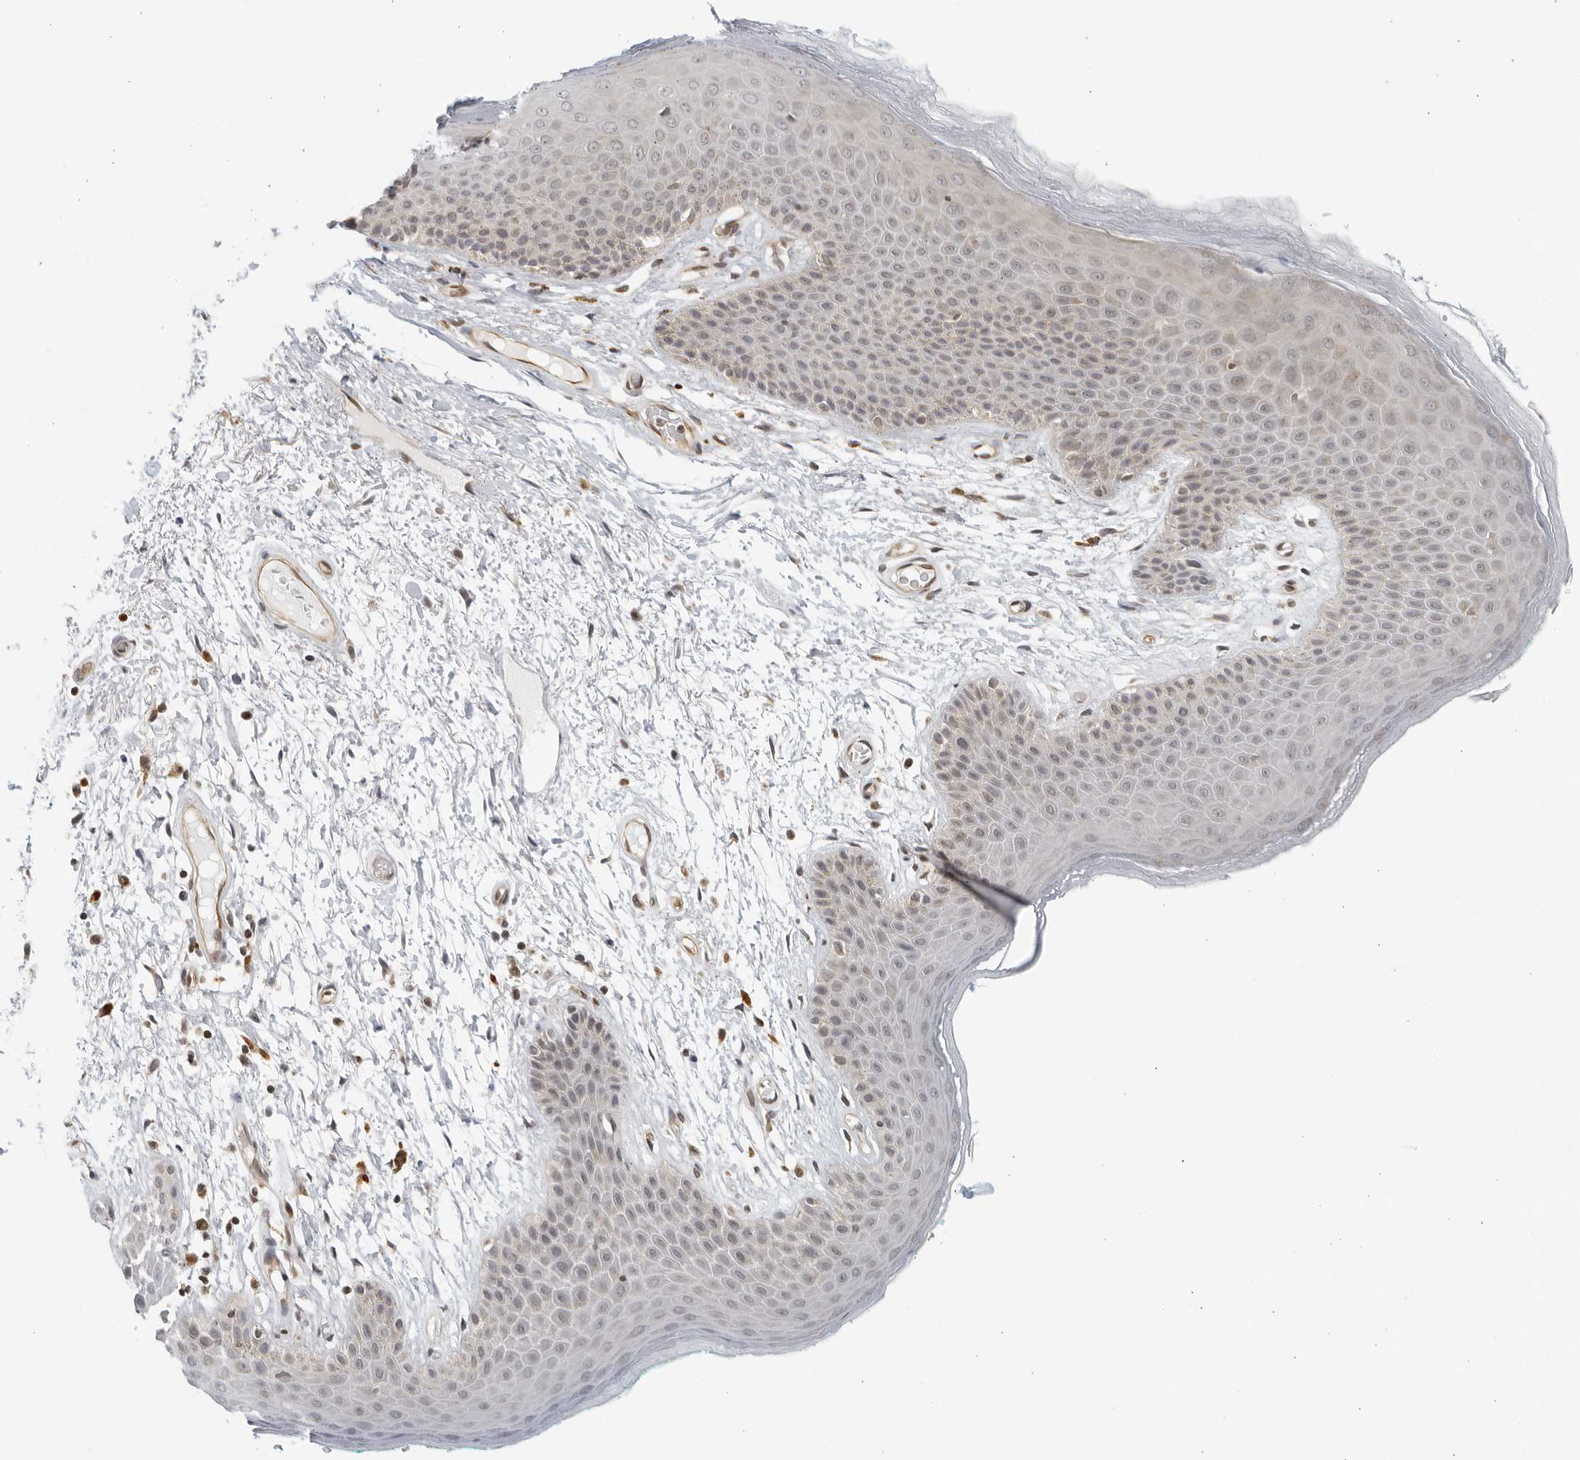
{"staining": {"intensity": "moderate", "quantity": "<25%", "location": "cytoplasmic/membranous"}, "tissue": "skin", "cell_type": "Epidermal cells", "image_type": "normal", "snomed": [{"axis": "morphology", "description": "Normal tissue, NOS"}, {"axis": "topography", "description": "Anal"}], "caption": "Skin stained with a brown dye exhibits moderate cytoplasmic/membranous positive staining in approximately <25% of epidermal cells.", "gene": "SERTAD4", "patient": {"sex": "male", "age": 74}}